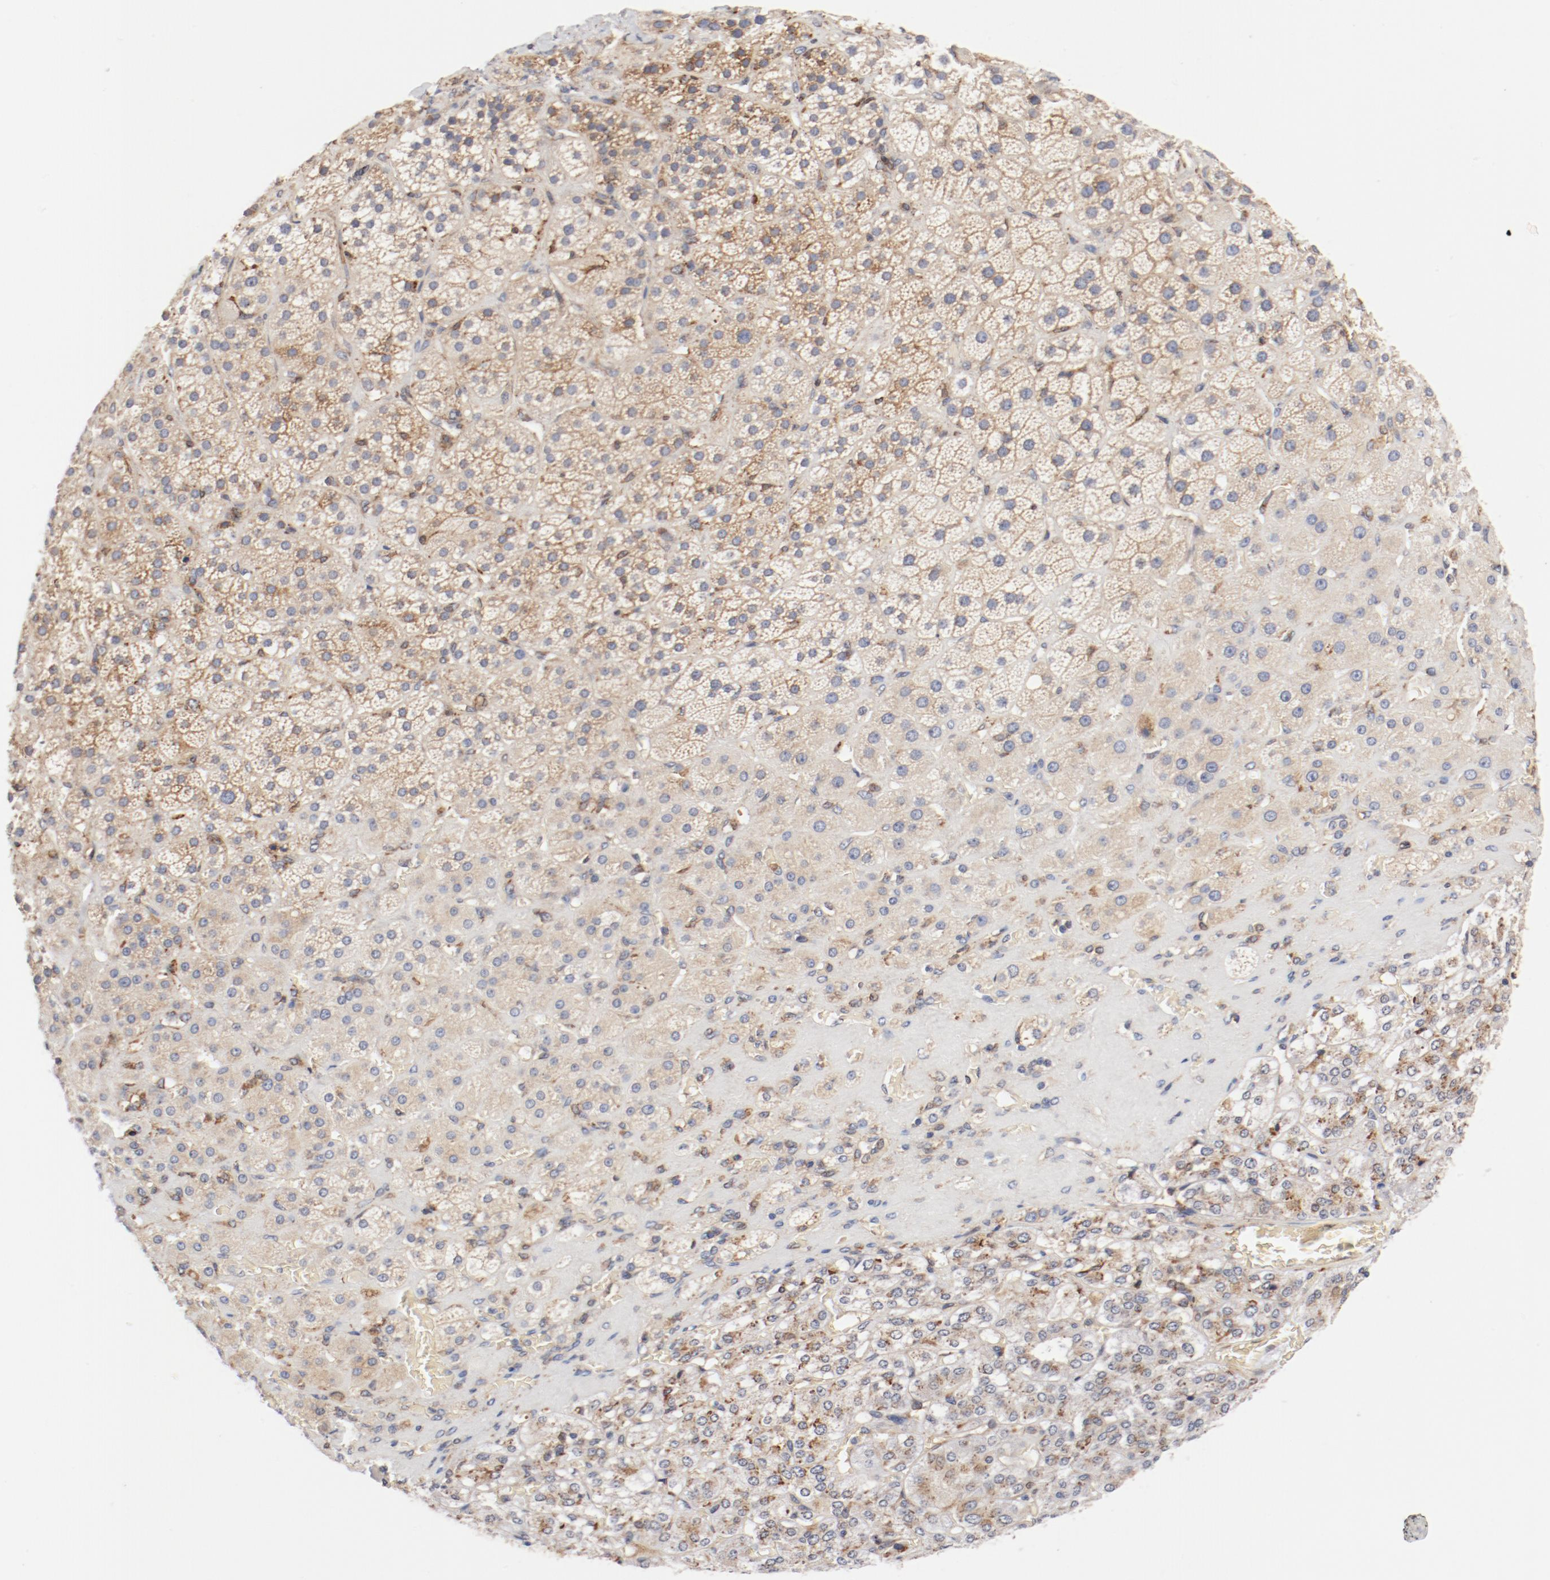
{"staining": {"intensity": "moderate", "quantity": ">75%", "location": "cytoplasmic/membranous"}, "tissue": "adrenal gland", "cell_type": "Glandular cells", "image_type": "normal", "snomed": [{"axis": "morphology", "description": "Normal tissue, NOS"}, {"axis": "topography", "description": "Adrenal gland"}], "caption": "Human adrenal gland stained with a brown dye displays moderate cytoplasmic/membranous positive expression in approximately >75% of glandular cells.", "gene": "PDPK1", "patient": {"sex": "female", "age": 71}}